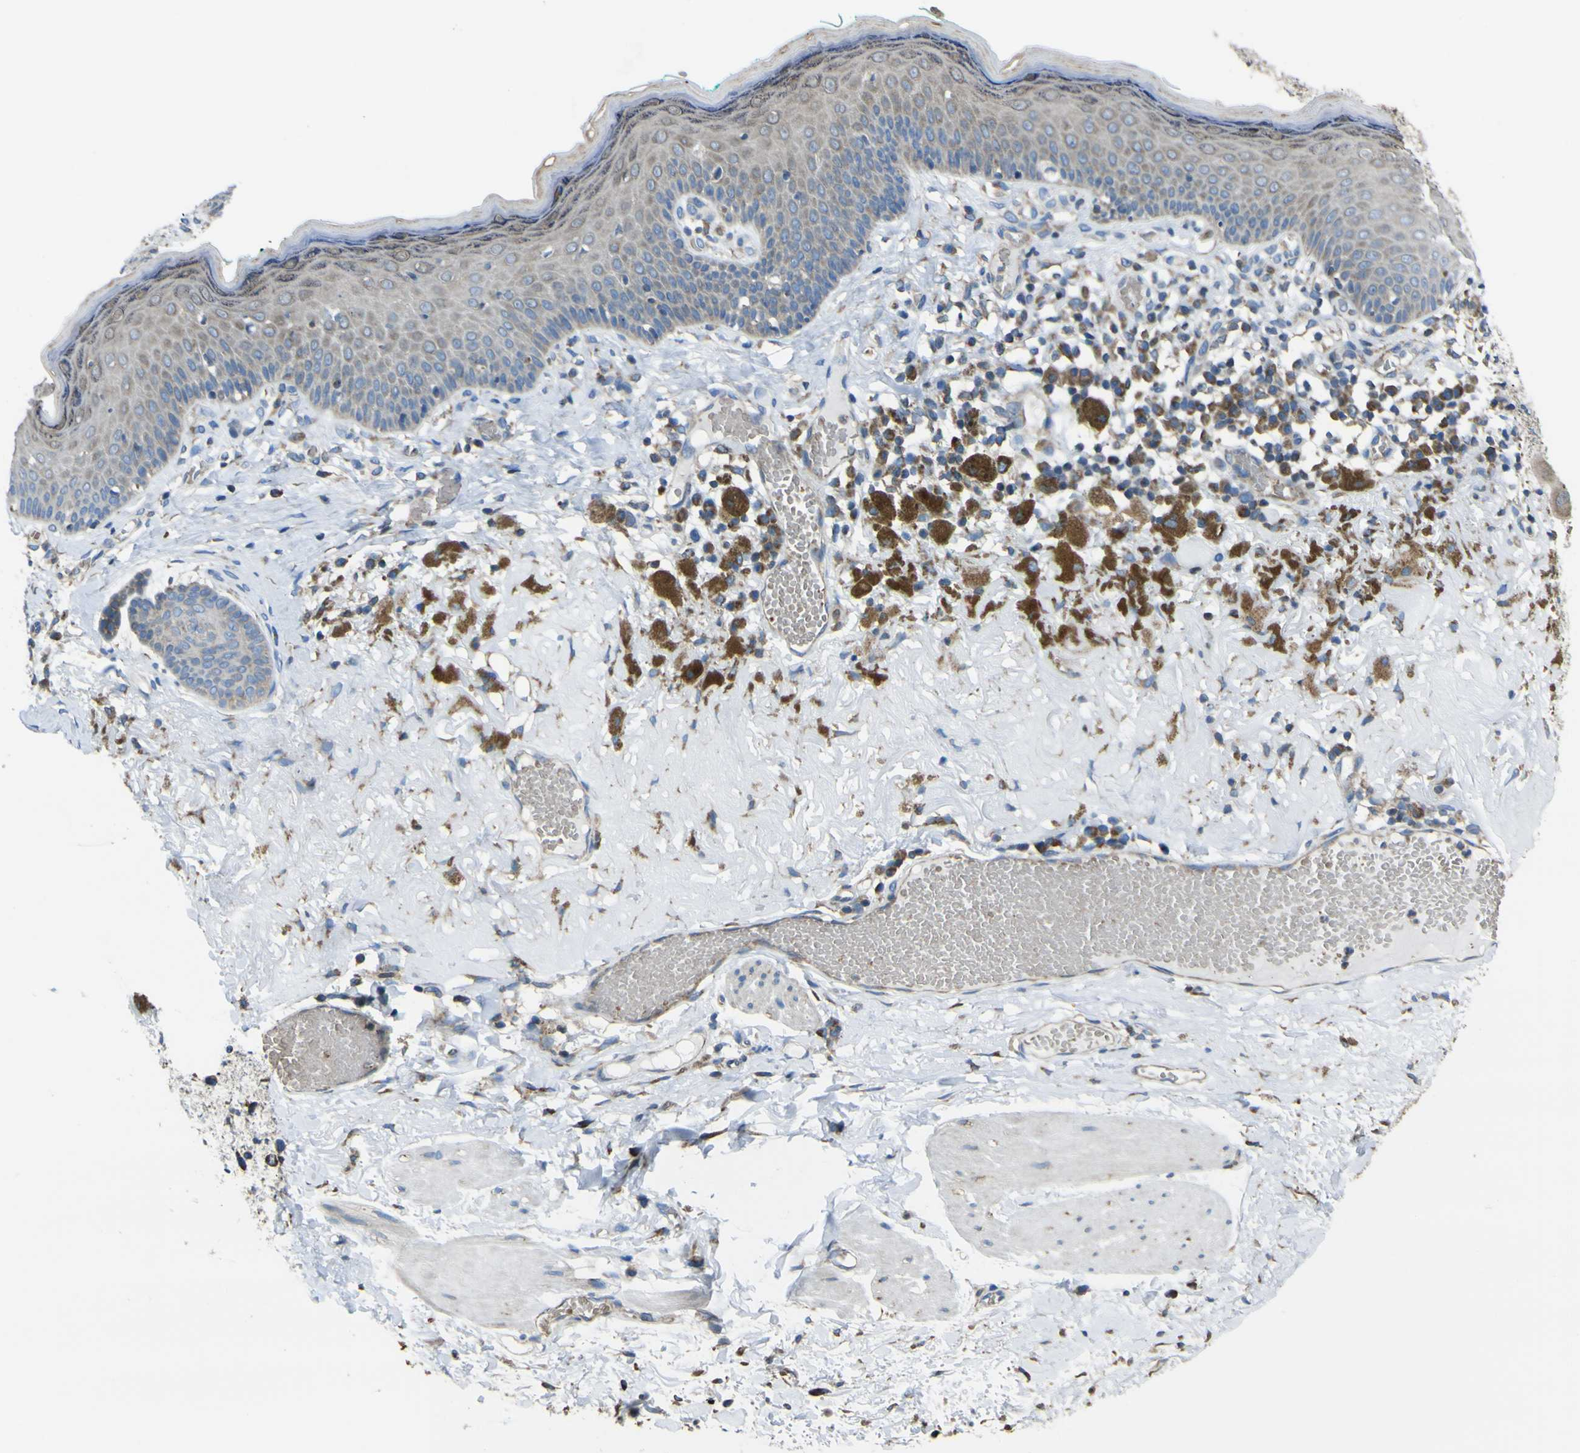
{"staining": {"intensity": "moderate", "quantity": ">75%", "location": "cytoplasmic/membranous"}, "tissue": "melanoma", "cell_type": "Tumor cells", "image_type": "cancer", "snomed": [{"axis": "morphology", "description": "Malignant melanoma in situ"}, {"axis": "morphology", "description": "Malignant melanoma, NOS"}, {"axis": "topography", "description": "Skin"}], "caption": "Malignant melanoma in situ tissue reveals moderate cytoplasmic/membranous expression in approximately >75% of tumor cells, visualized by immunohistochemistry.", "gene": "STIM1", "patient": {"sex": "female", "age": 88}}